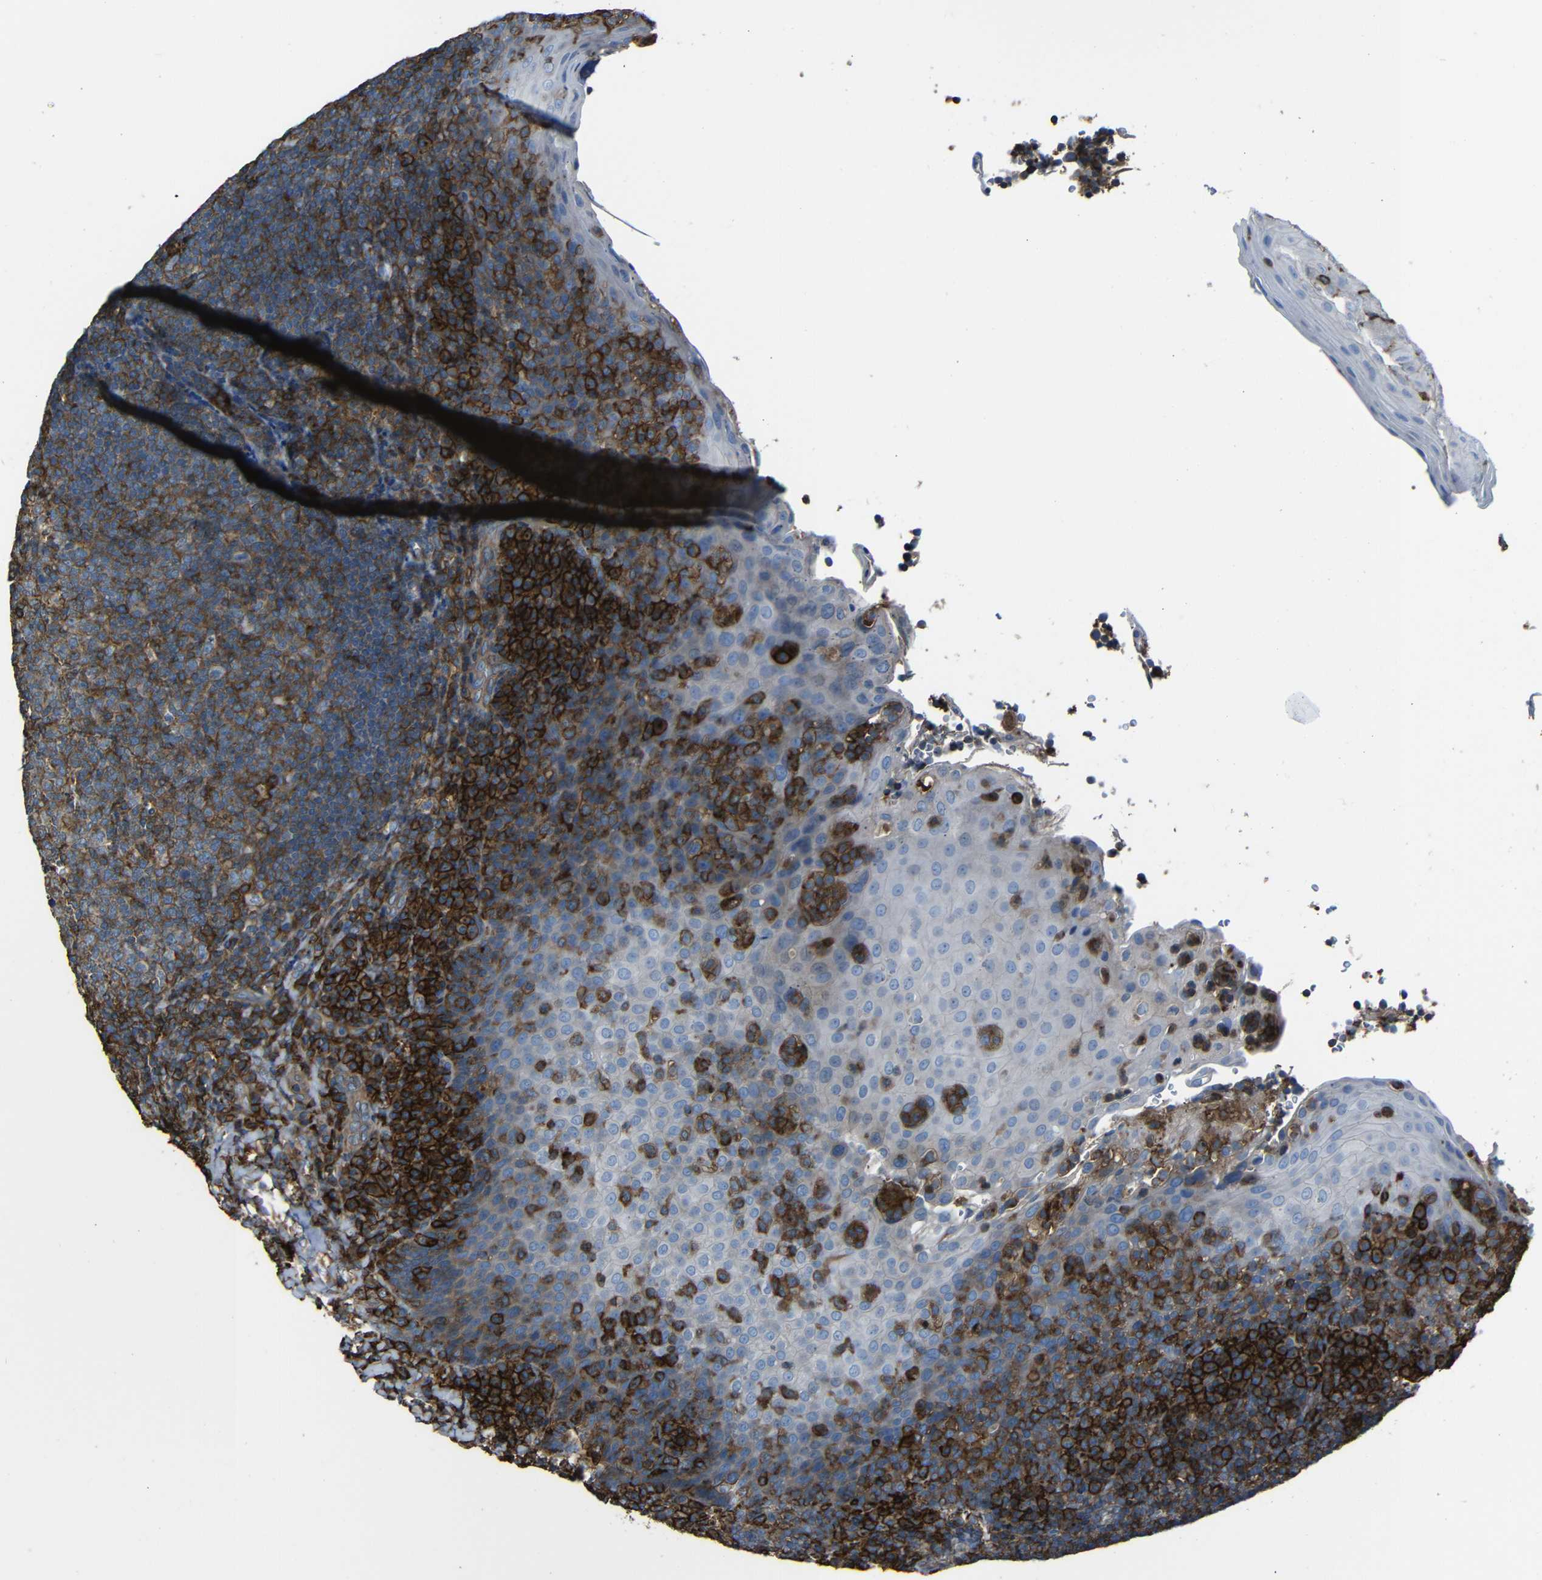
{"staining": {"intensity": "strong", "quantity": ">75%", "location": "cytoplasmic/membranous"}, "tissue": "tonsil", "cell_type": "Germinal center cells", "image_type": "normal", "snomed": [{"axis": "morphology", "description": "Normal tissue, NOS"}, {"axis": "topography", "description": "Tonsil"}], "caption": "A histopathology image of human tonsil stained for a protein demonstrates strong cytoplasmic/membranous brown staining in germinal center cells. (IHC, brightfield microscopy, high magnification).", "gene": "ADGRE5", "patient": {"sex": "male", "age": 17}}